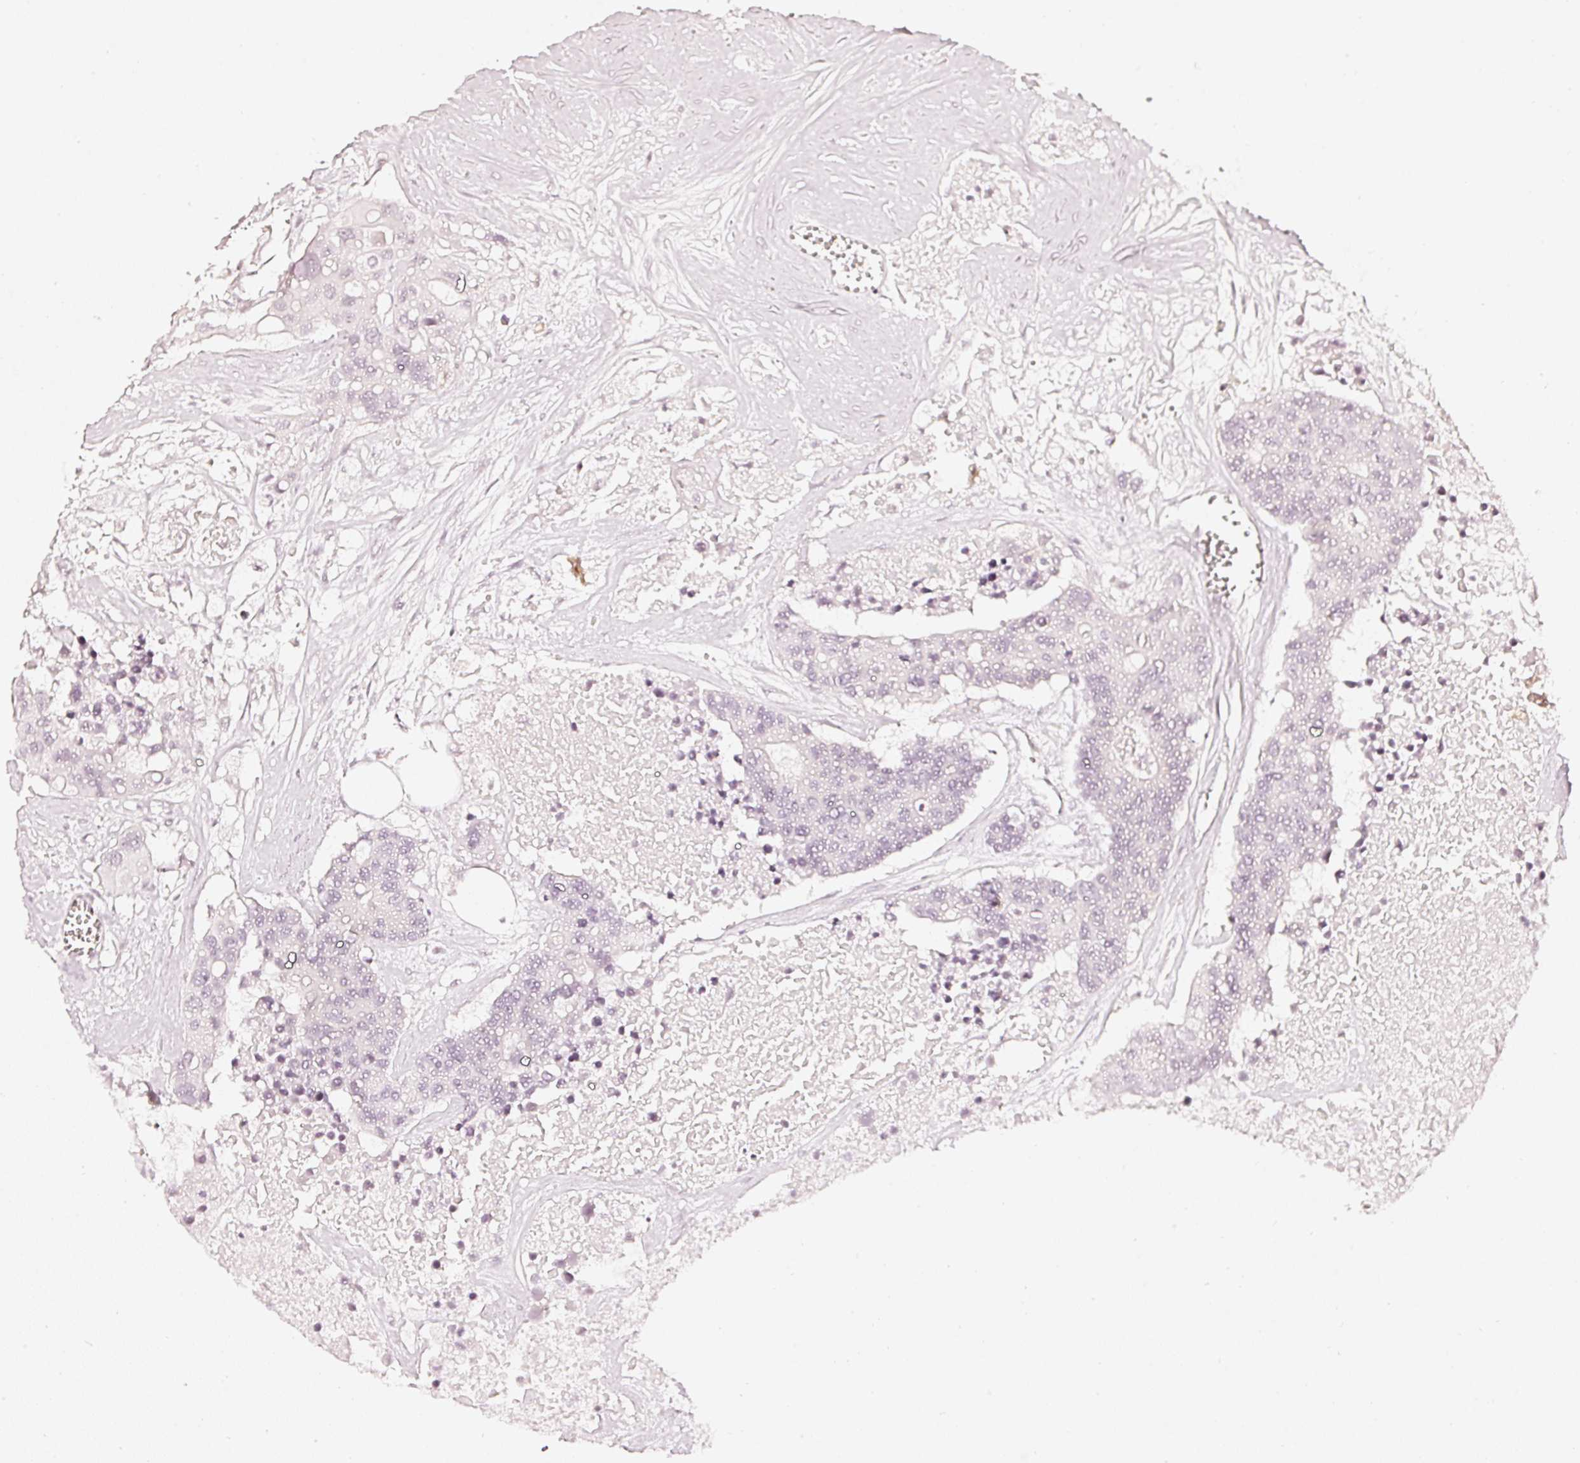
{"staining": {"intensity": "negative", "quantity": "none", "location": "none"}, "tissue": "colorectal cancer", "cell_type": "Tumor cells", "image_type": "cancer", "snomed": [{"axis": "morphology", "description": "Adenocarcinoma, NOS"}, {"axis": "topography", "description": "Colon"}], "caption": "Immunohistochemistry photomicrograph of colorectal cancer (adenocarcinoma) stained for a protein (brown), which demonstrates no positivity in tumor cells.", "gene": "CNP", "patient": {"sex": "male", "age": 77}}